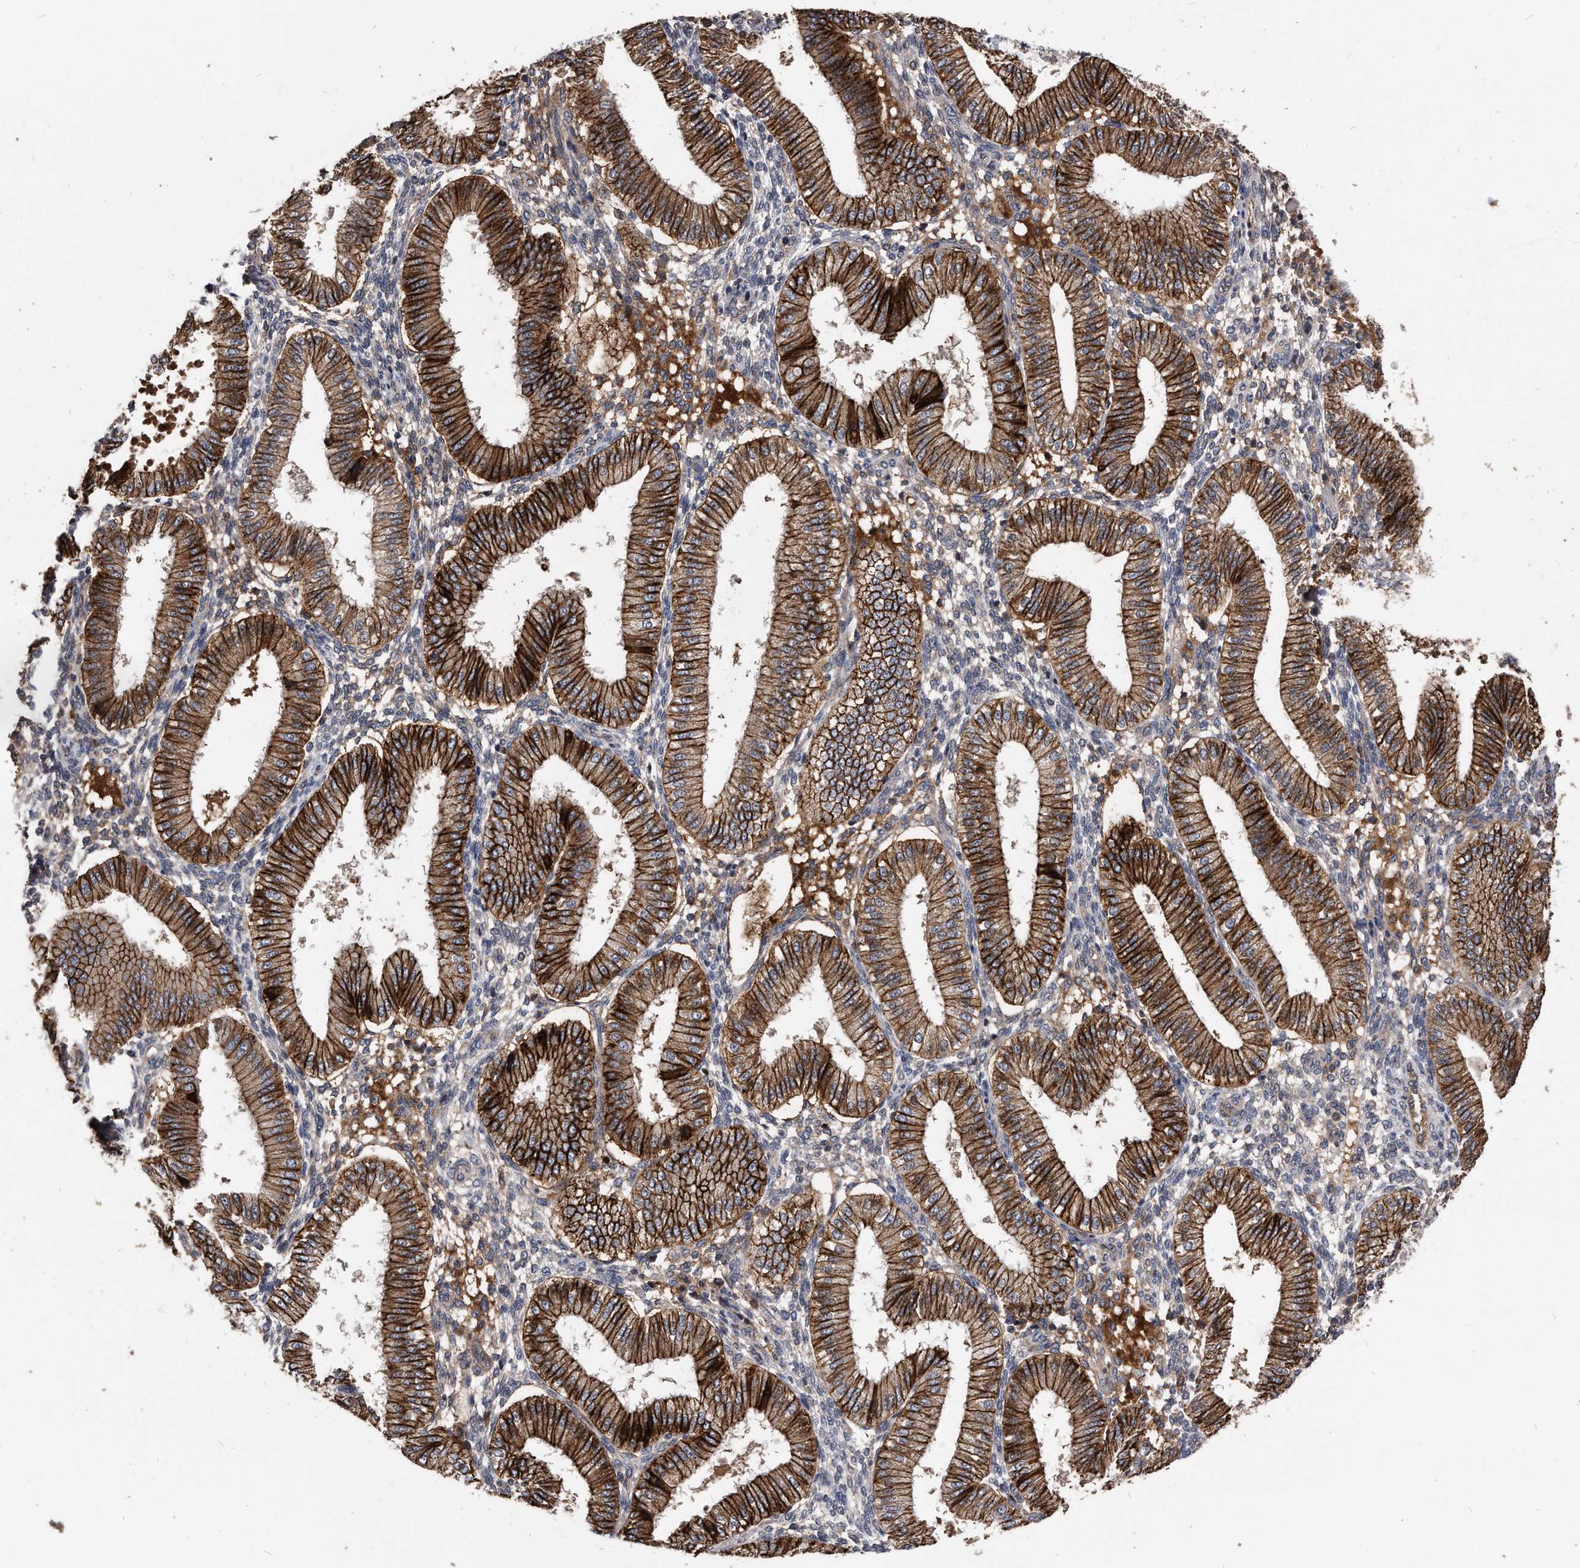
{"staining": {"intensity": "weak", "quantity": "<25%", "location": "cytoplasmic/membranous"}, "tissue": "endometrium", "cell_type": "Cells in endometrial stroma", "image_type": "normal", "snomed": [{"axis": "morphology", "description": "Normal tissue, NOS"}, {"axis": "topography", "description": "Endometrium"}], "caption": "The photomicrograph demonstrates no significant positivity in cells in endometrial stroma of endometrium.", "gene": "IL20RA", "patient": {"sex": "female", "age": 39}}